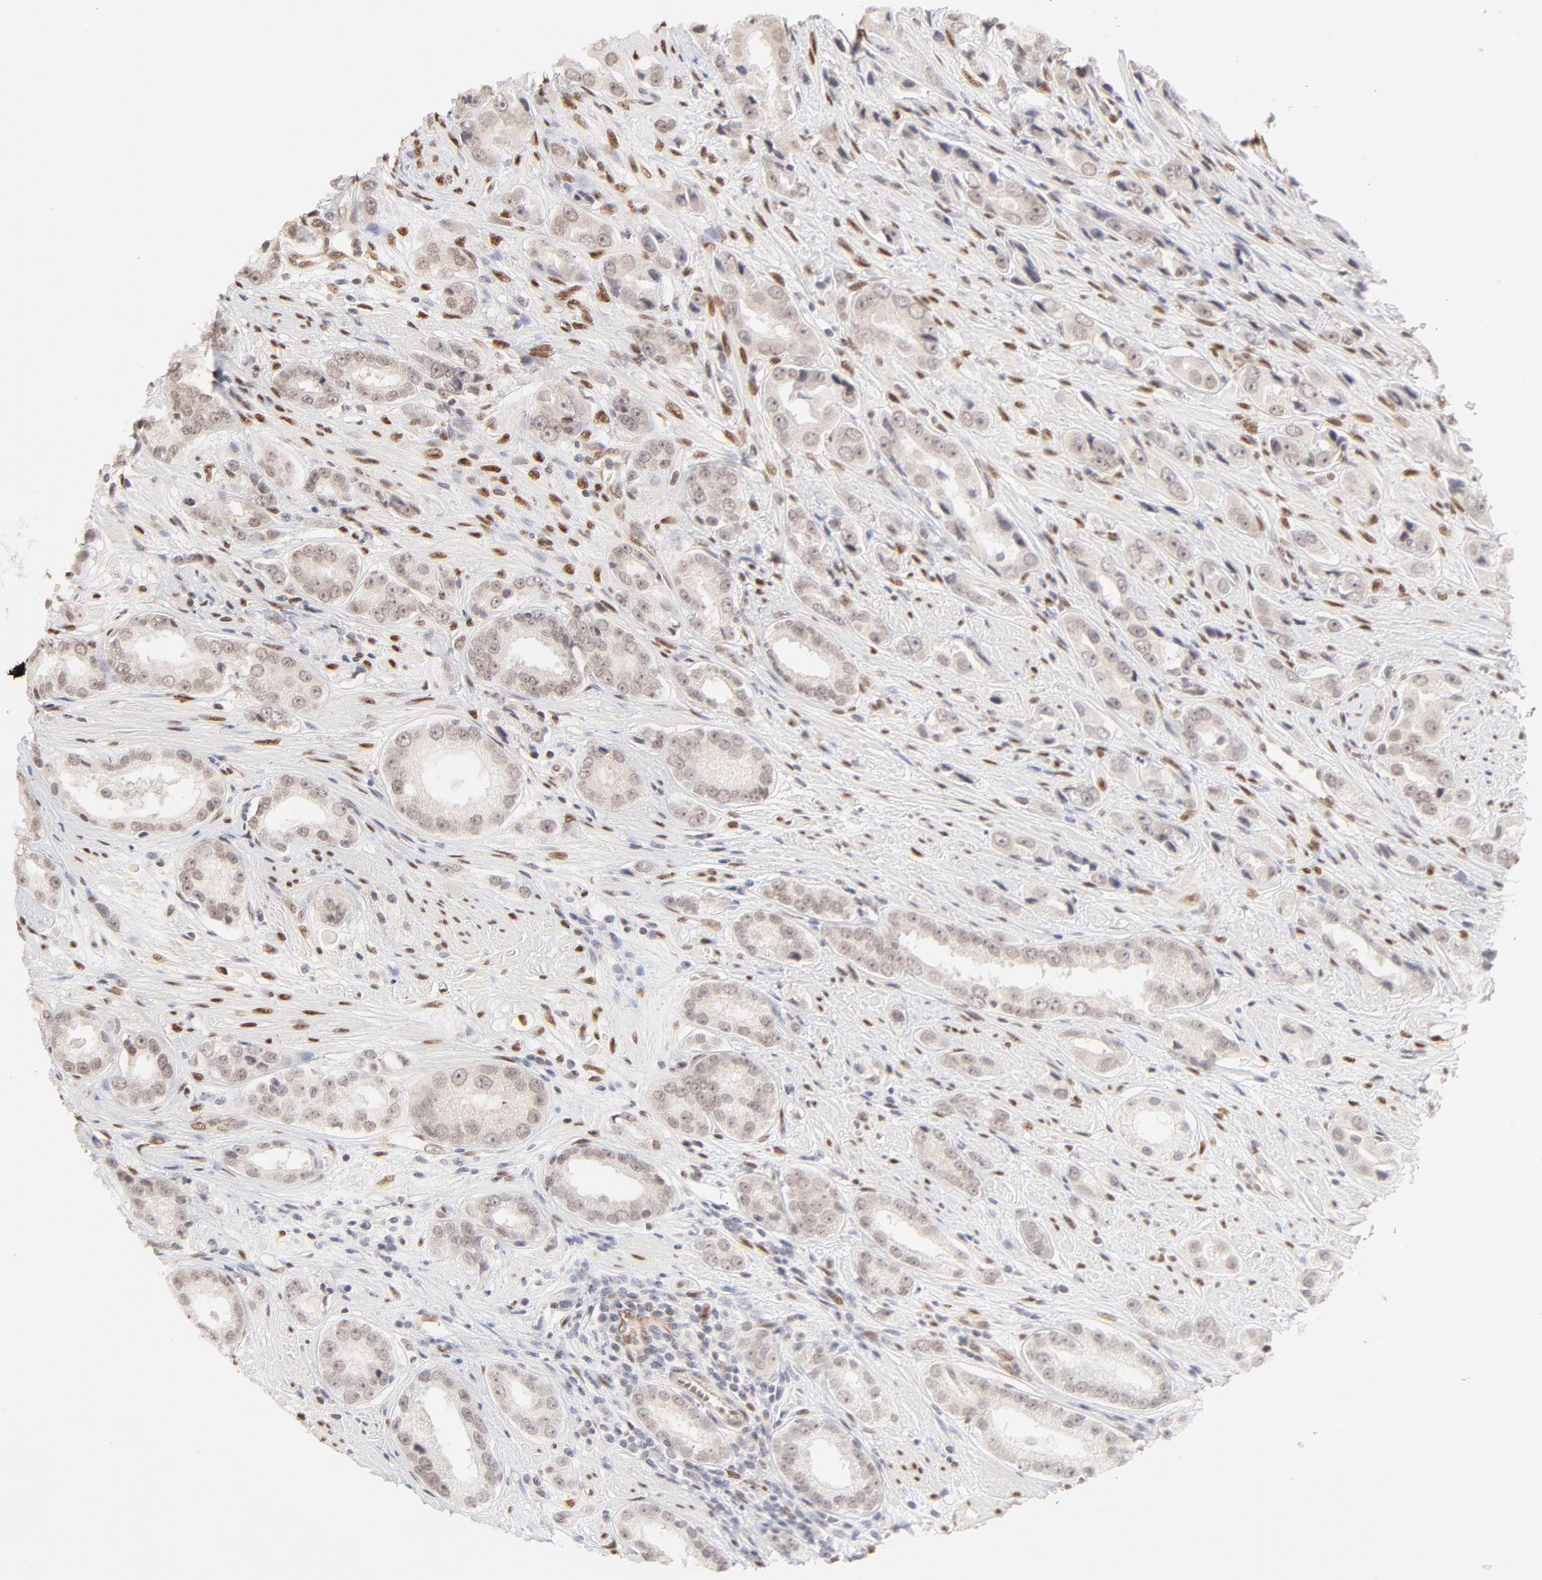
{"staining": {"intensity": "negative", "quantity": "none", "location": "none"}, "tissue": "prostate cancer", "cell_type": "Tumor cells", "image_type": "cancer", "snomed": [{"axis": "morphology", "description": "Adenocarcinoma, Medium grade"}, {"axis": "topography", "description": "Prostate"}], "caption": "A micrograph of prostate cancer stained for a protein displays no brown staining in tumor cells.", "gene": "PBX3", "patient": {"sex": "male", "age": 53}}